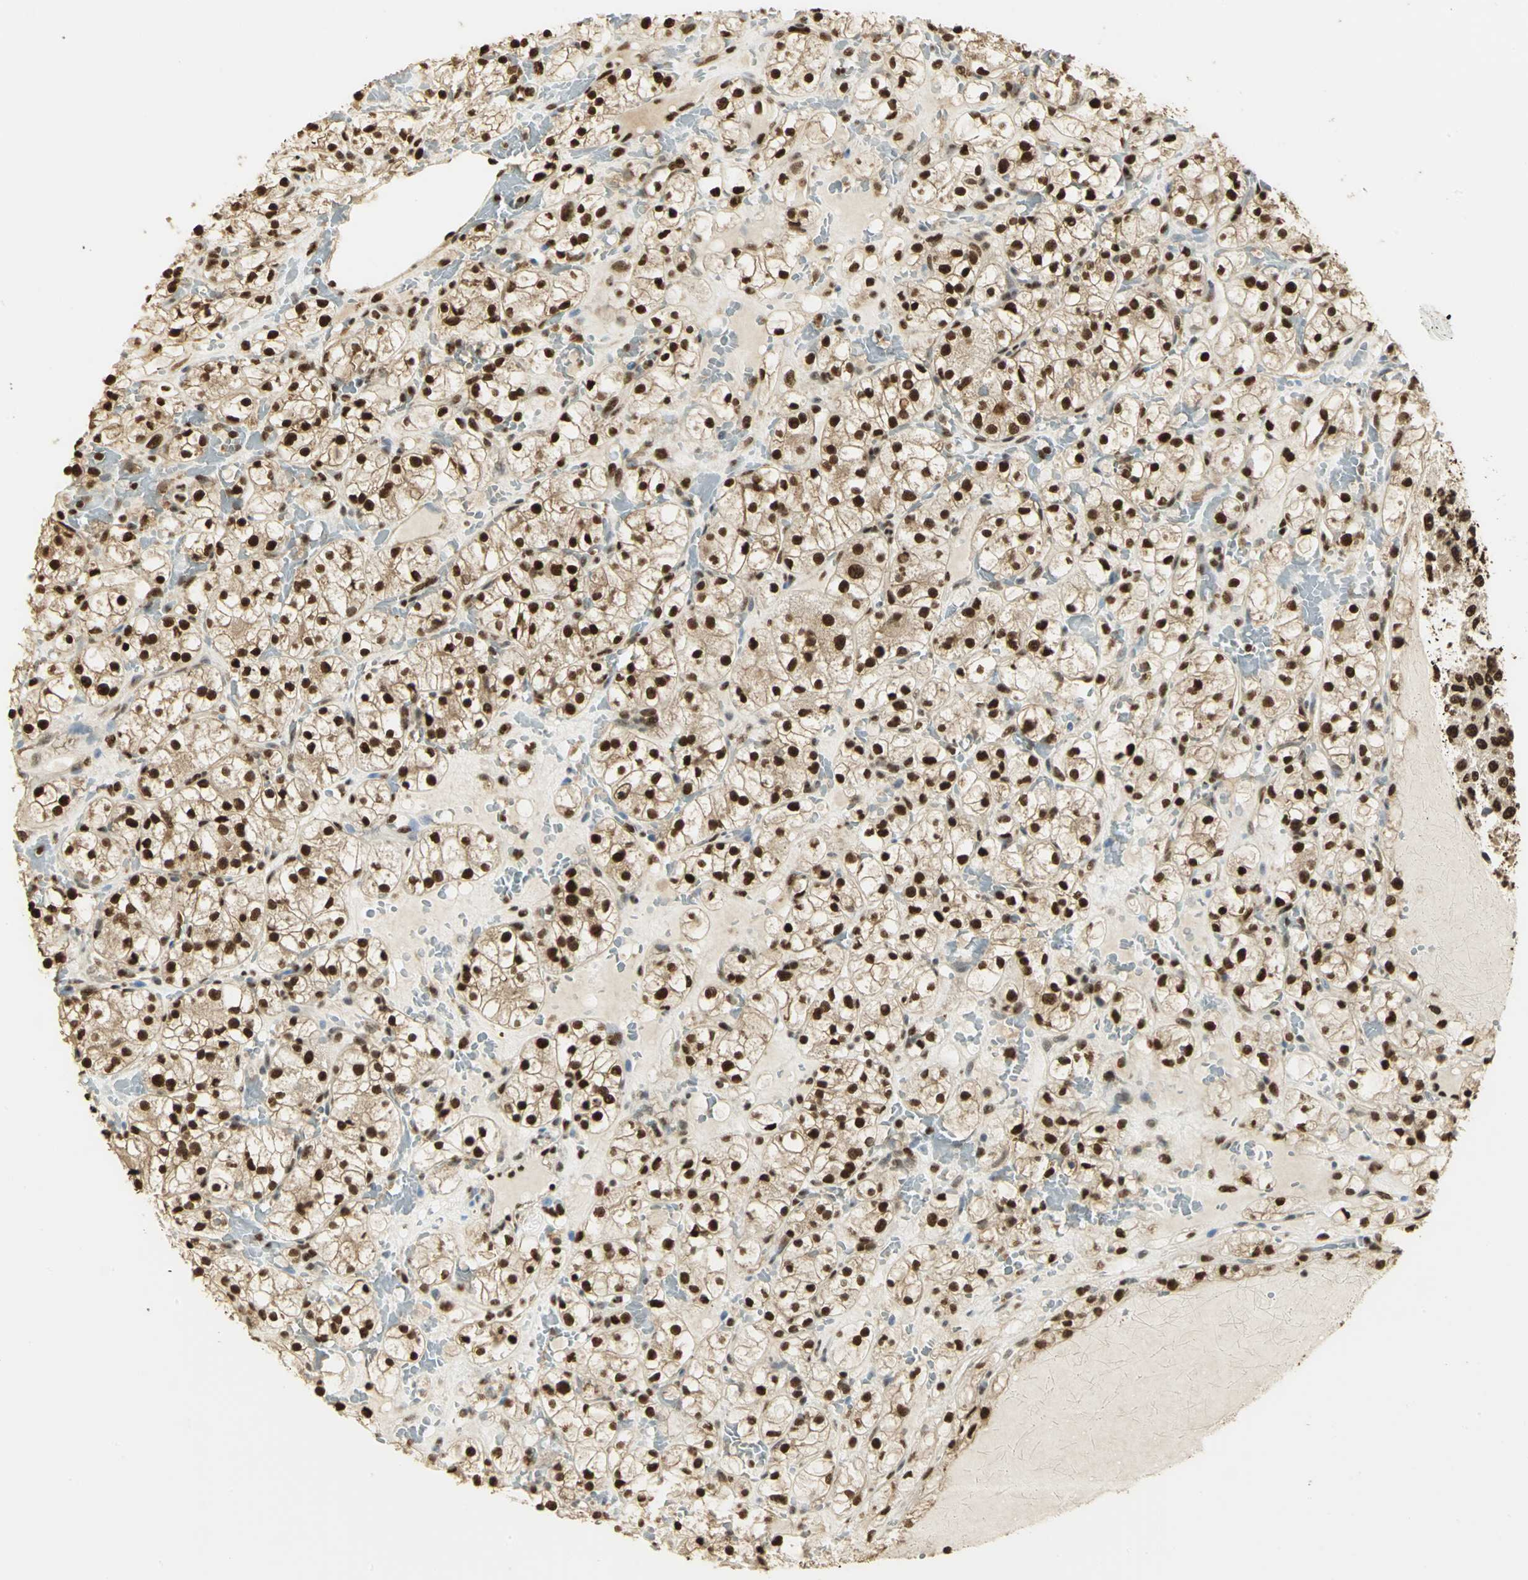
{"staining": {"intensity": "strong", "quantity": ">75%", "location": "cytoplasmic/membranous,nuclear"}, "tissue": "renal cancer", "cell_type": "Tumor cells", "image_type": "cancer", "snomed": [{"axis": "morphology", "description": "Adenocarcinoma, NOS"}, {"axis": "topography", "description": "Kidney"}], "caption": "Renal adenocarcinoma stained for a protein (brown) exhibits strong cytoplasmic/membranous and nuclear positive expression in approximately >75% of tumor cells.", "gene": "SET", "patient": {"sex": "female", "age": 60}}